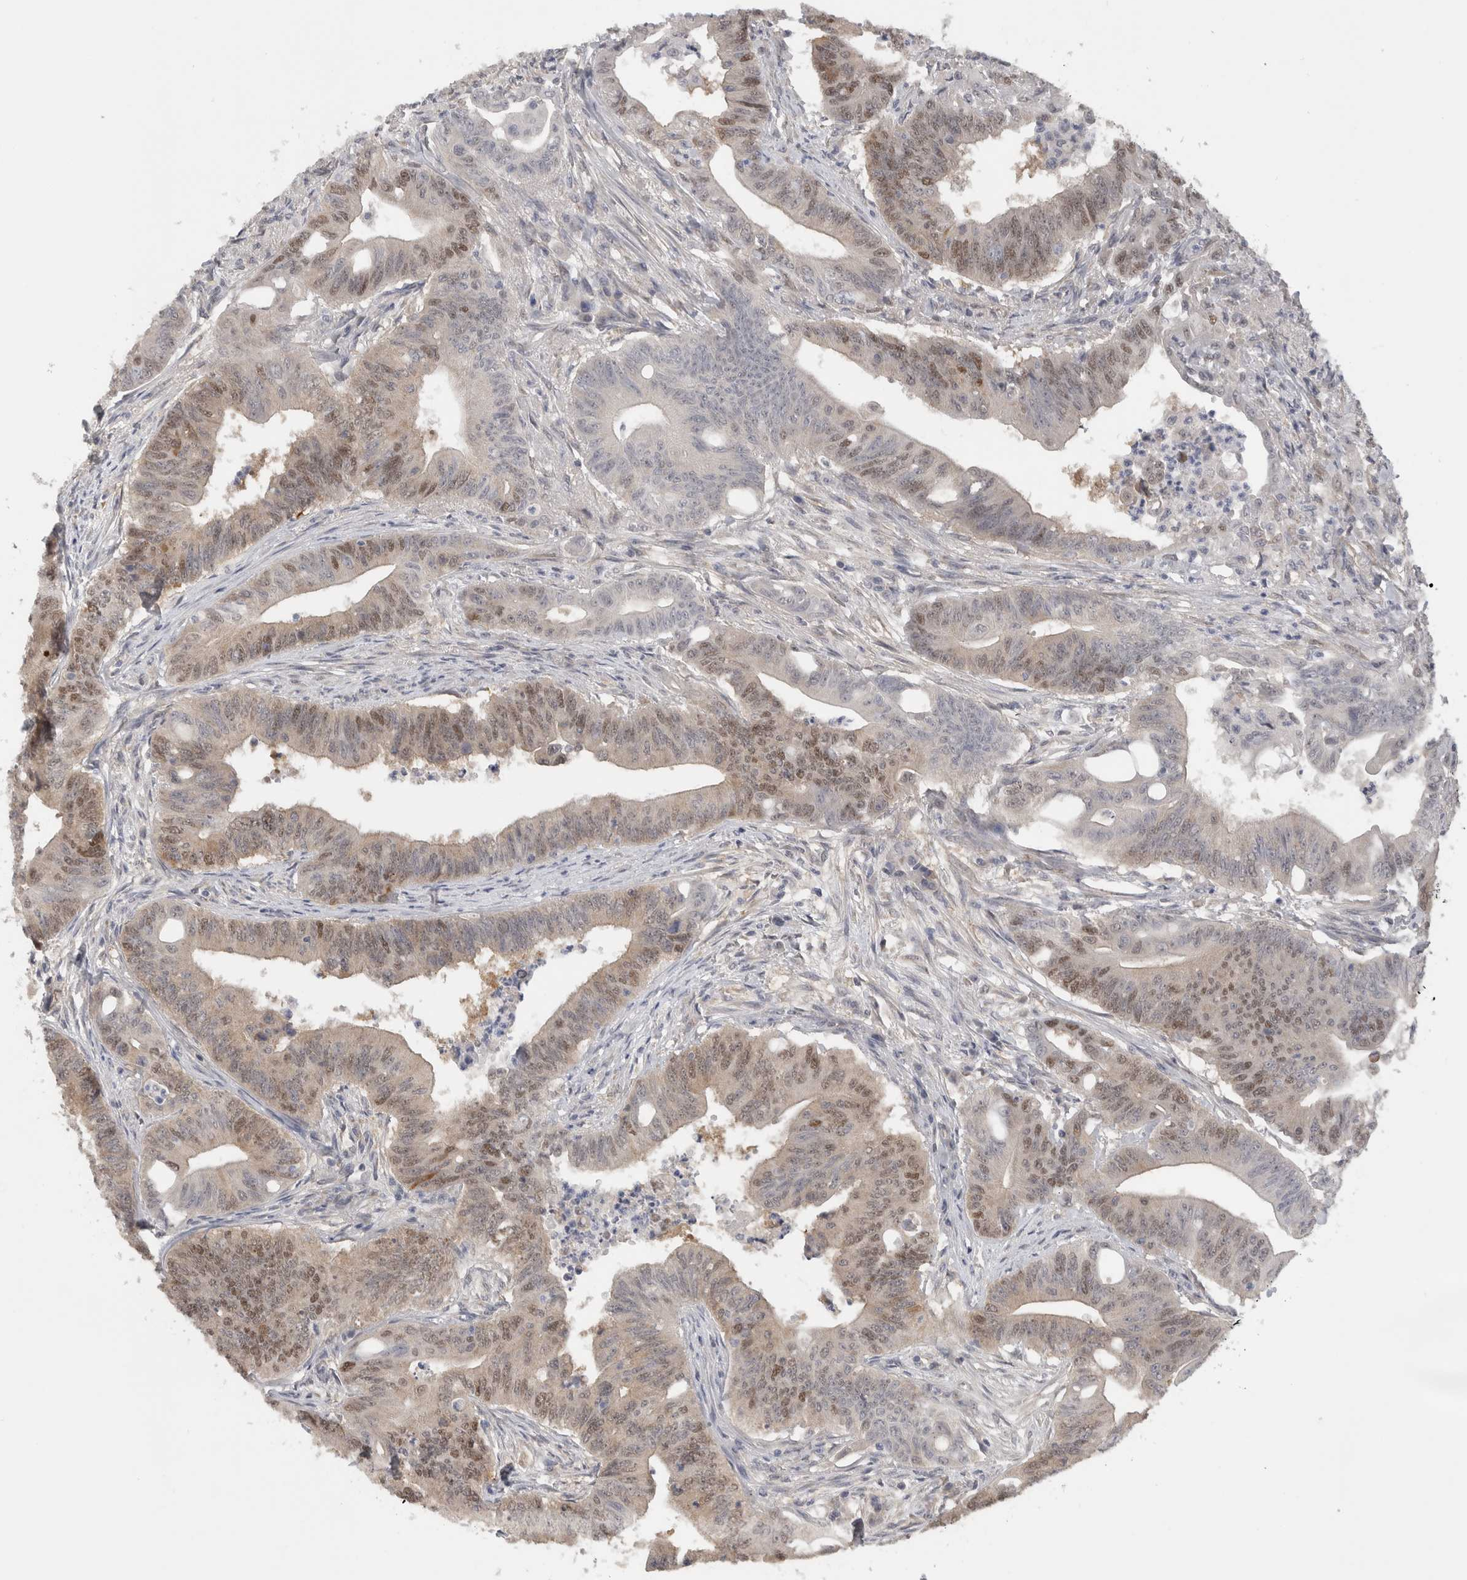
{"staining": {"intensity": "moderate", "quantity": "25%-75%", "location": "nuclear"}, "tissue": "colorectal cancer", "cell_type": "Tumor cells", "image_type": "cancer", "snomed": [{"axis": "morphology", "description": "Adenoma, NOS"}, {"axis": "morphology", "description": "Adenocarcinoma, NOS"}, {"axis": "topography", "description": "Colon"}], "caption": "Human colorectal cancer stained with a protein marker displays moderate staining in tumor cells.", "gene": "DYRK2", "patient": {"sex": "male", "age": 79}}